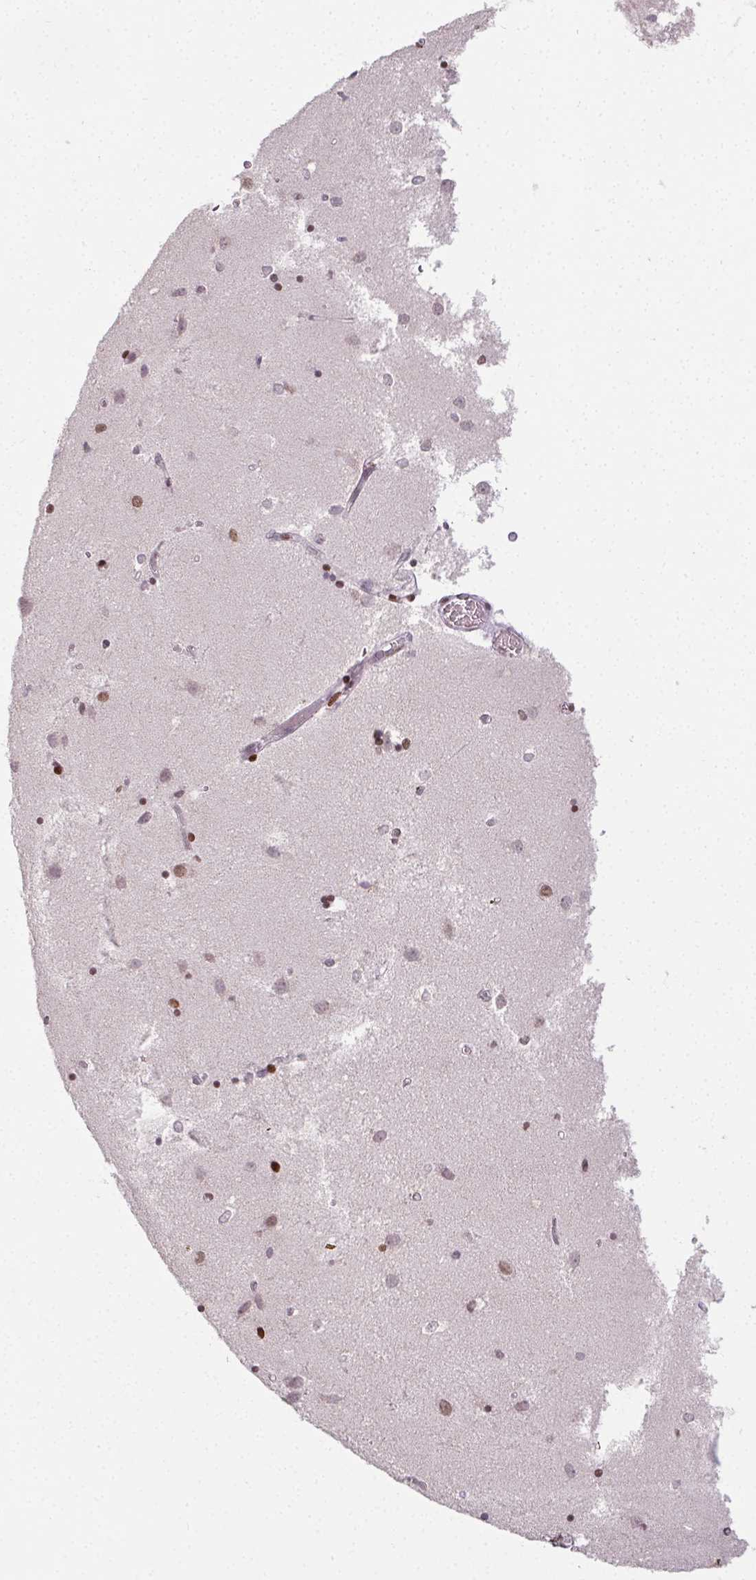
{"staining": {"intensity": "moderate", "quantity": "<25%", "location": "nuclear"}, "tissue": "caudate", "cell_type": "Glial cells", "image_type": "normal", "snomed": [{"axis": "morphology", "description": "Normal tissue, NOS"}, {"axis": "topography", "description": "Lateral ventricle wall"}], "caption": "Brown immunohistochemical staining in unremarkable human caudate displays moderate nuclear positivity in about <25% of glial cells.", "gene": "KMT2A", "patient": {"sex": "male", "age": 54}}